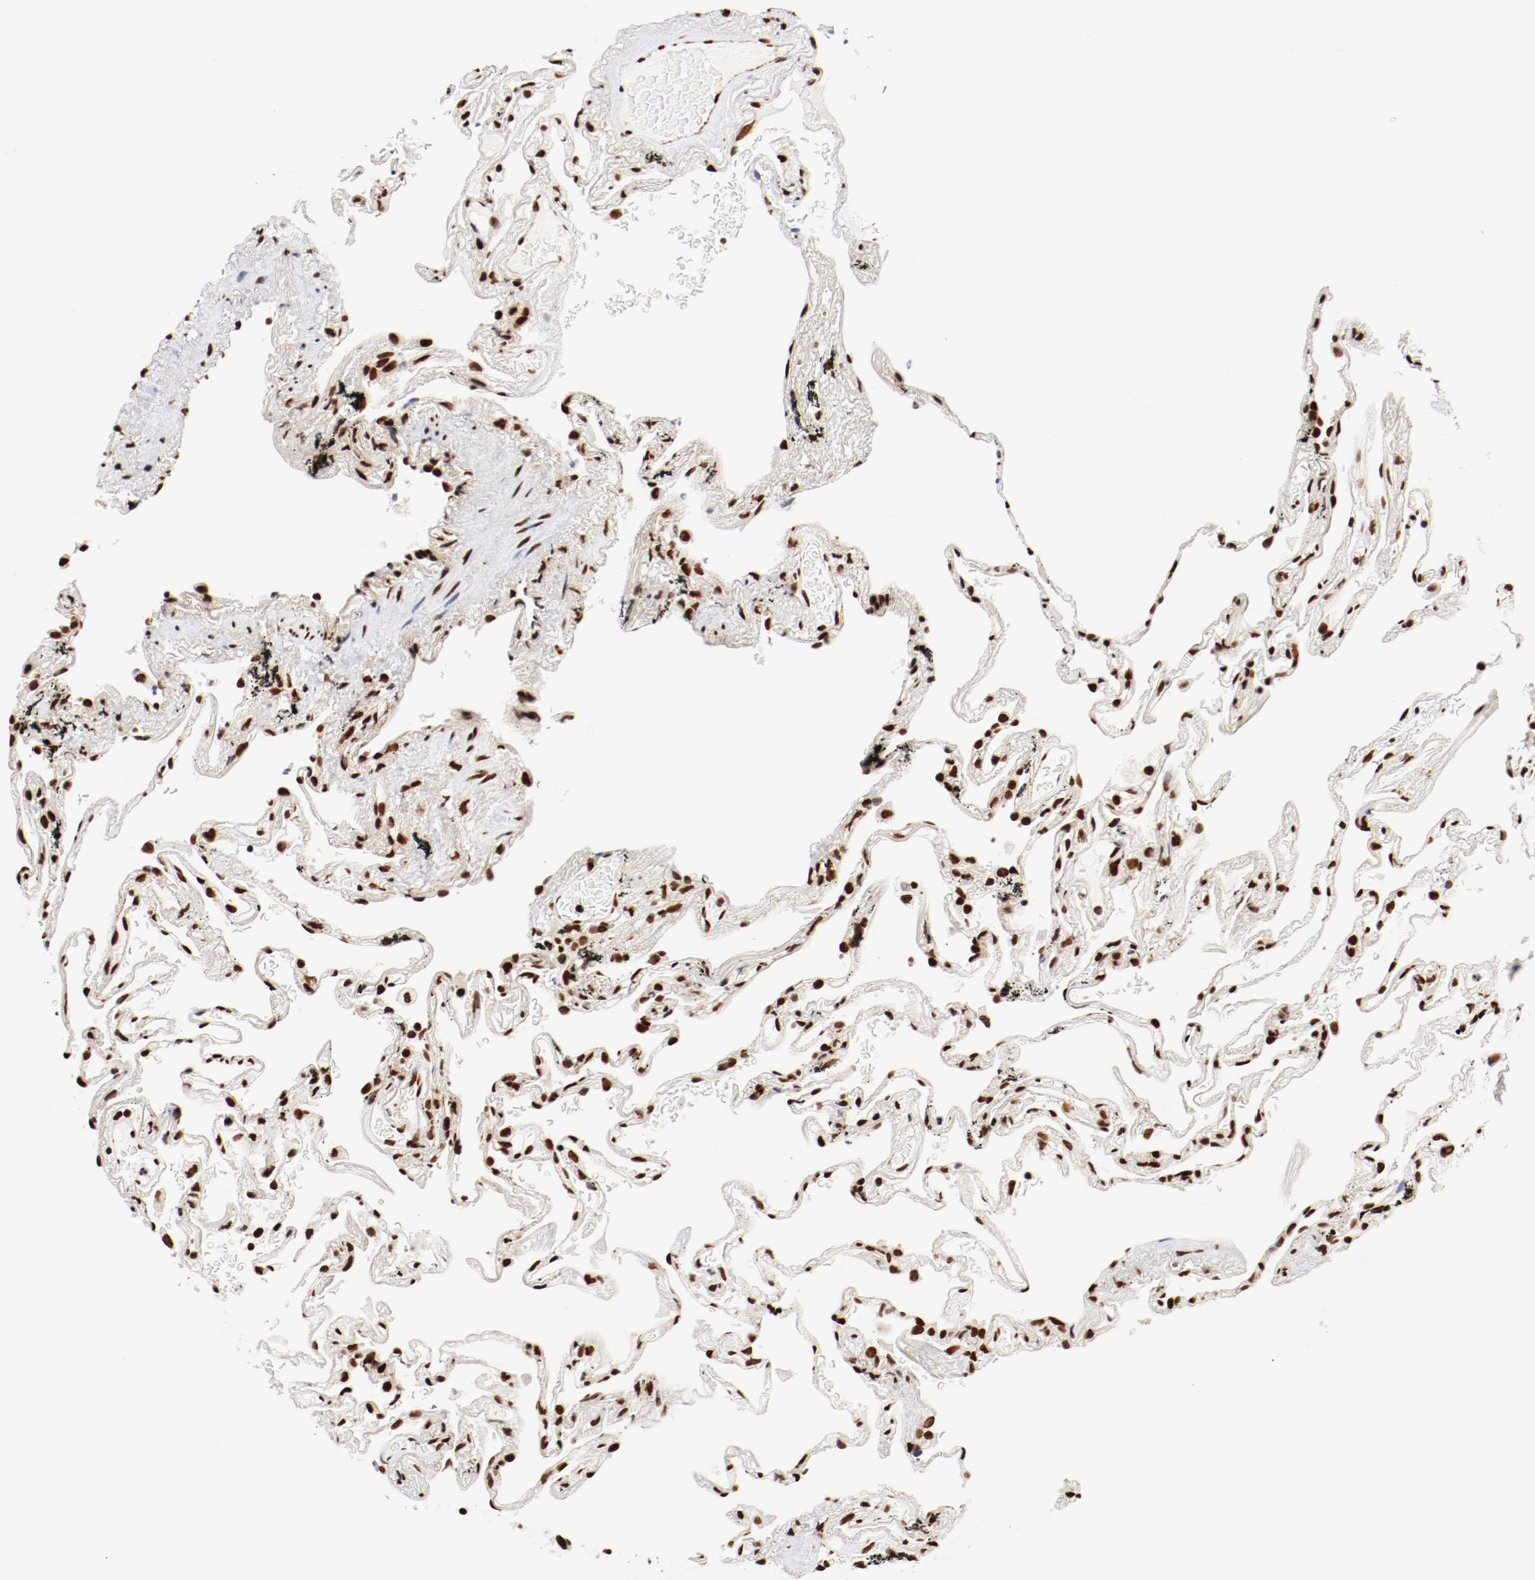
{"staining": {"intensity": "strong", "quantity": ">75%", "location": "nuclear"}, "tissue": "lung", "cell_type": "Alveolar cells", "image_type": "normal", "snomed": [{"axis": "morphology", "description": "Normal tissue, NOS"}, {"axis": "morphology", "description": "Inflammation, NOS"}, {"axis": "topography", "description": "Lung"}], "caption": "Immunohistochemistry (DAB) staining of unremarkable human lung reveals strong nuclear protein staining in approximately >75% of alveolar cells.", "gene": "CTBP1", "patient": {"sex": "male", "age": 69}}